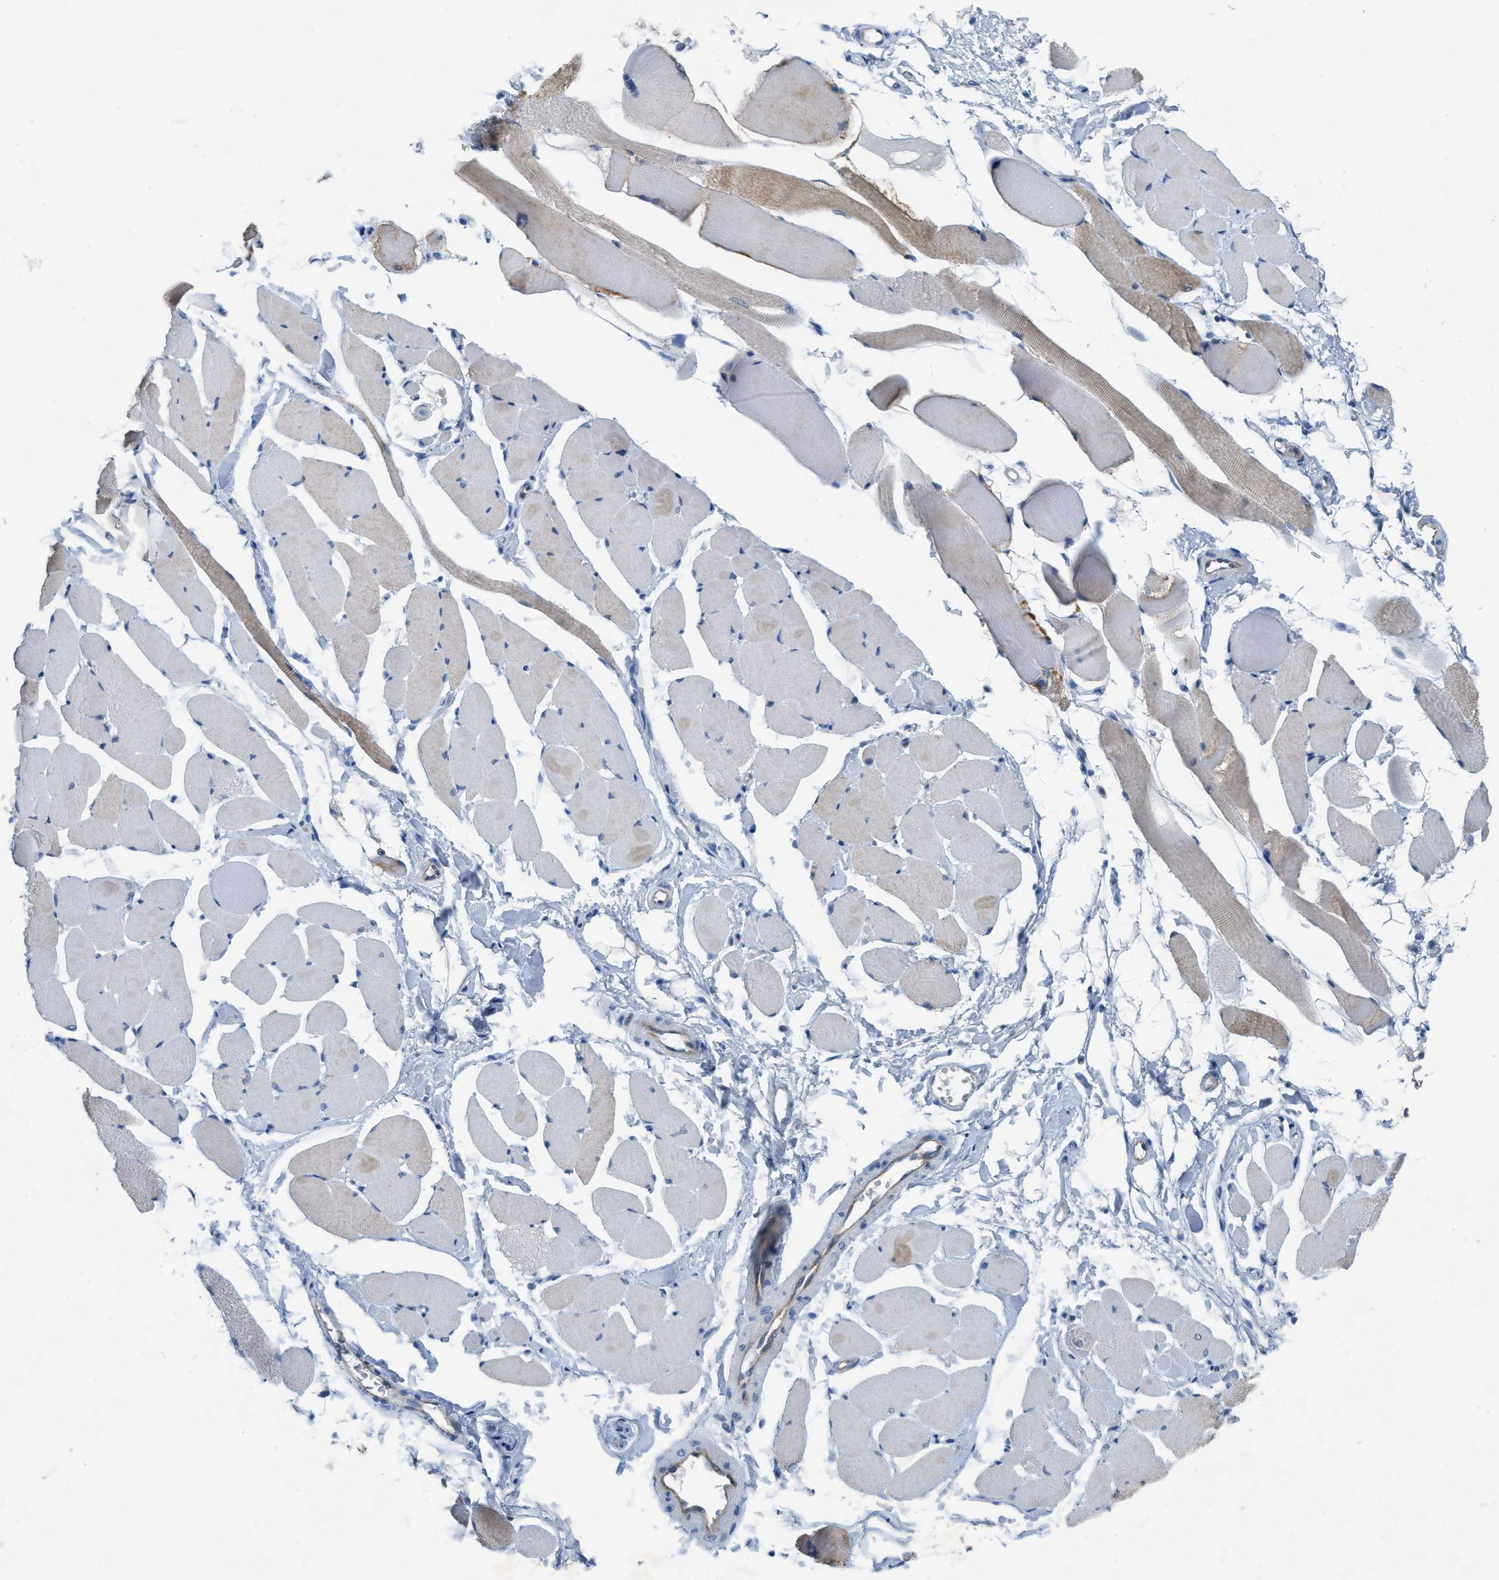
{"staining": {"intensity": "weak", "quantity": "25%-75%", "location": "cytoplasmic/membranous"}, "tissue": "skeletal muscle", "cell_type": "Myocytes", "image_type": "normal", "snomed": [{"axis": "morphology", "description": "Normal tissue, NOS"}, {"axis": "topography", "description": "Skeletal muscle"}, {"axis": "topography", "description": "Peripheral nerve tissue"}], "caption": "Myocytes display low levels of weak cytoplasmic/membranous expression in approximately 25%-75% of cells in unremarkable skeletal muscle.", "gene": "CRB3", "patient": {"sex": "female", "age": 84}}